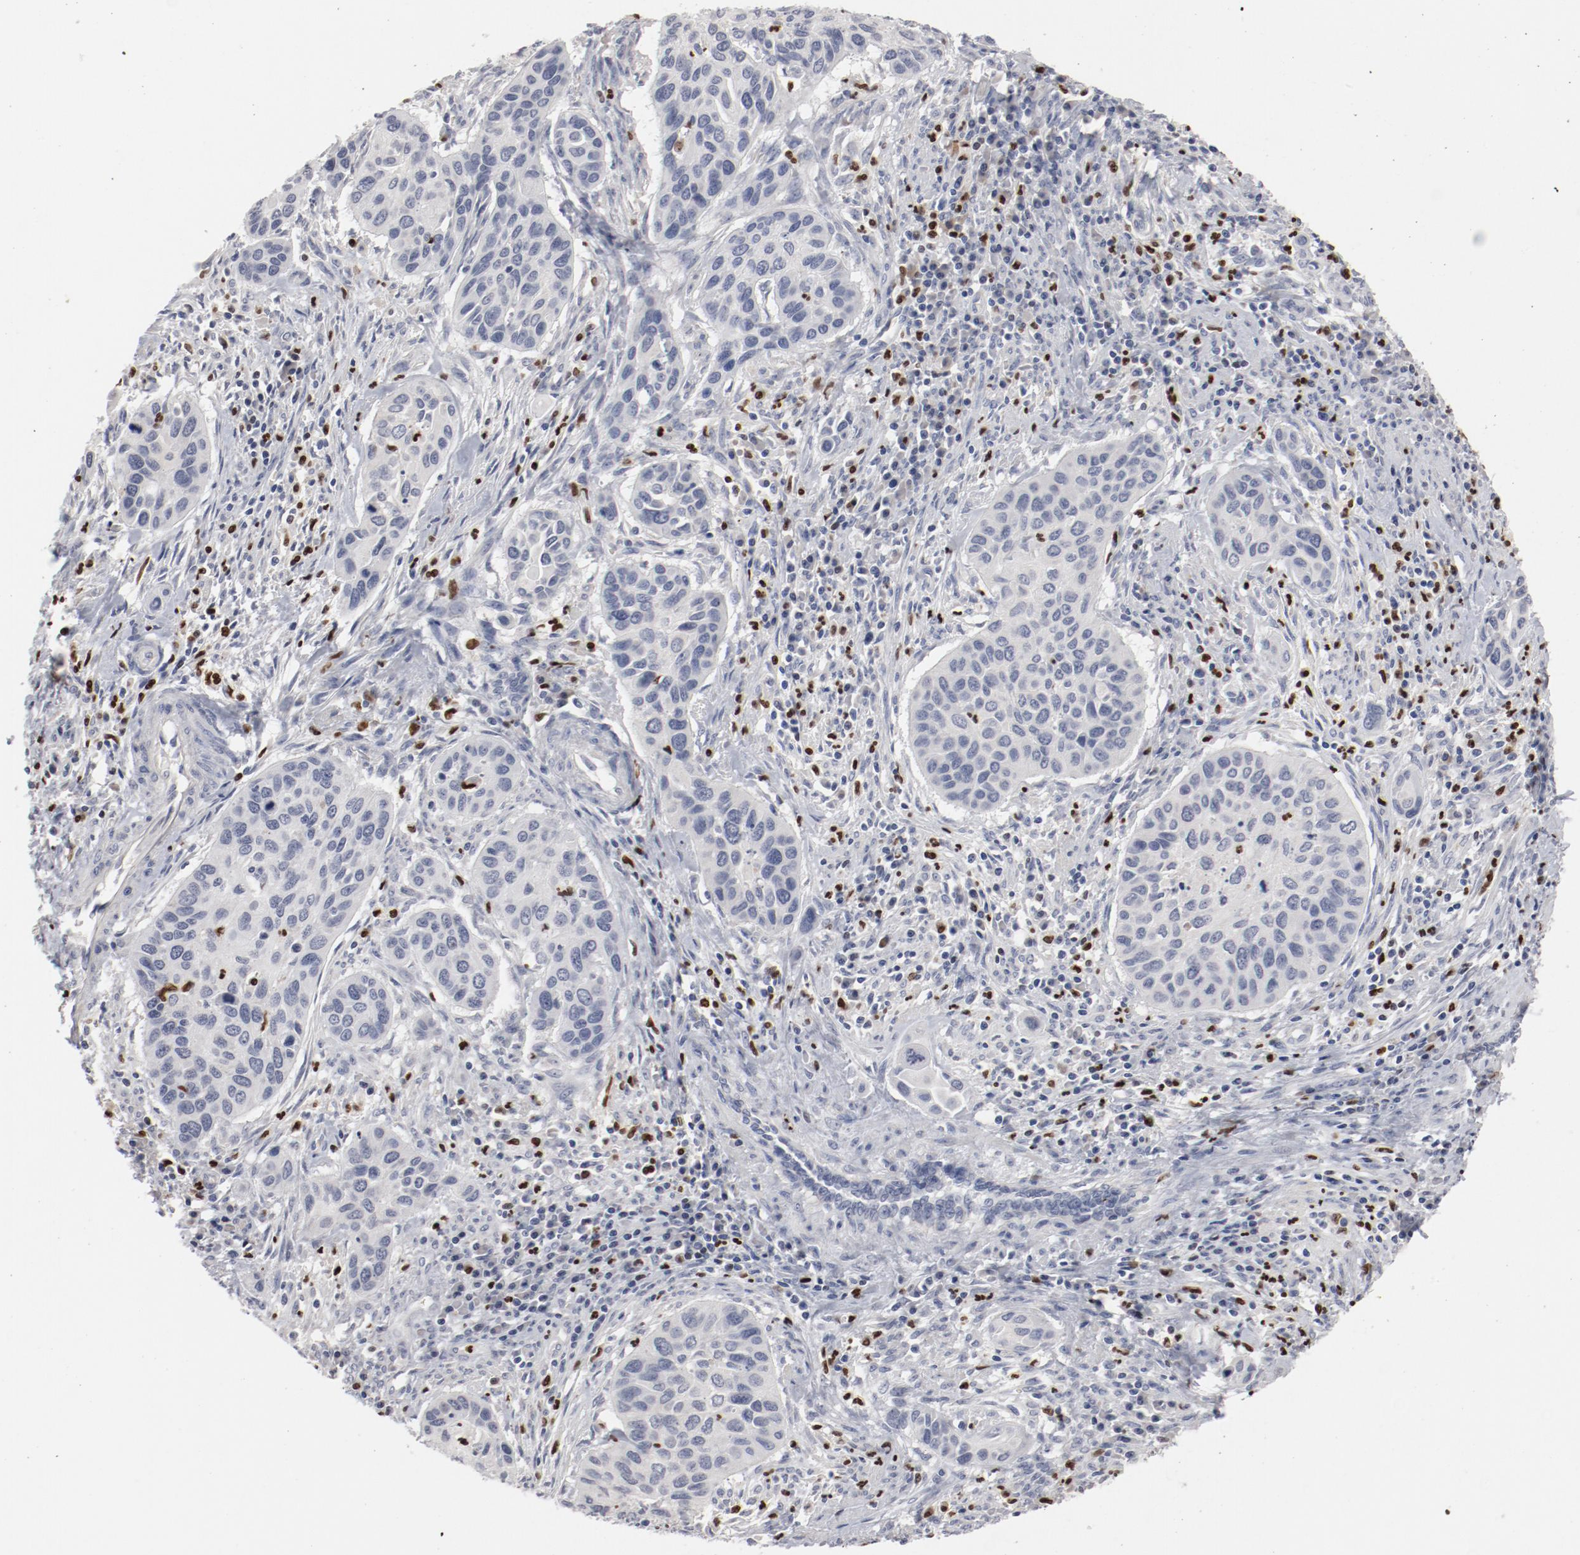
{"staining": {"intensity": "negative", "quantity": "none", "location": "none"}, "tissue": "cervical cancer", "cell_type": "Tumor cells", "image_type": "cancer", "snomed": [{"axis": "morphology", "description": "Adenocarcinoma, NOS"}, {"axis": "topography", "description": "Cervix"}], "caption": "The micrograph exhibits no staining of tumor cells in cervical cancer. The staining was performed using DAB (3,3'-diaminobenzidine) to visualize the protein expression in brown, while the nuclei were stained in blue with hematoxylin (Magnification: 20x).", "gene": "SPI1", "patient": {"sex": "female", "age": 29}}